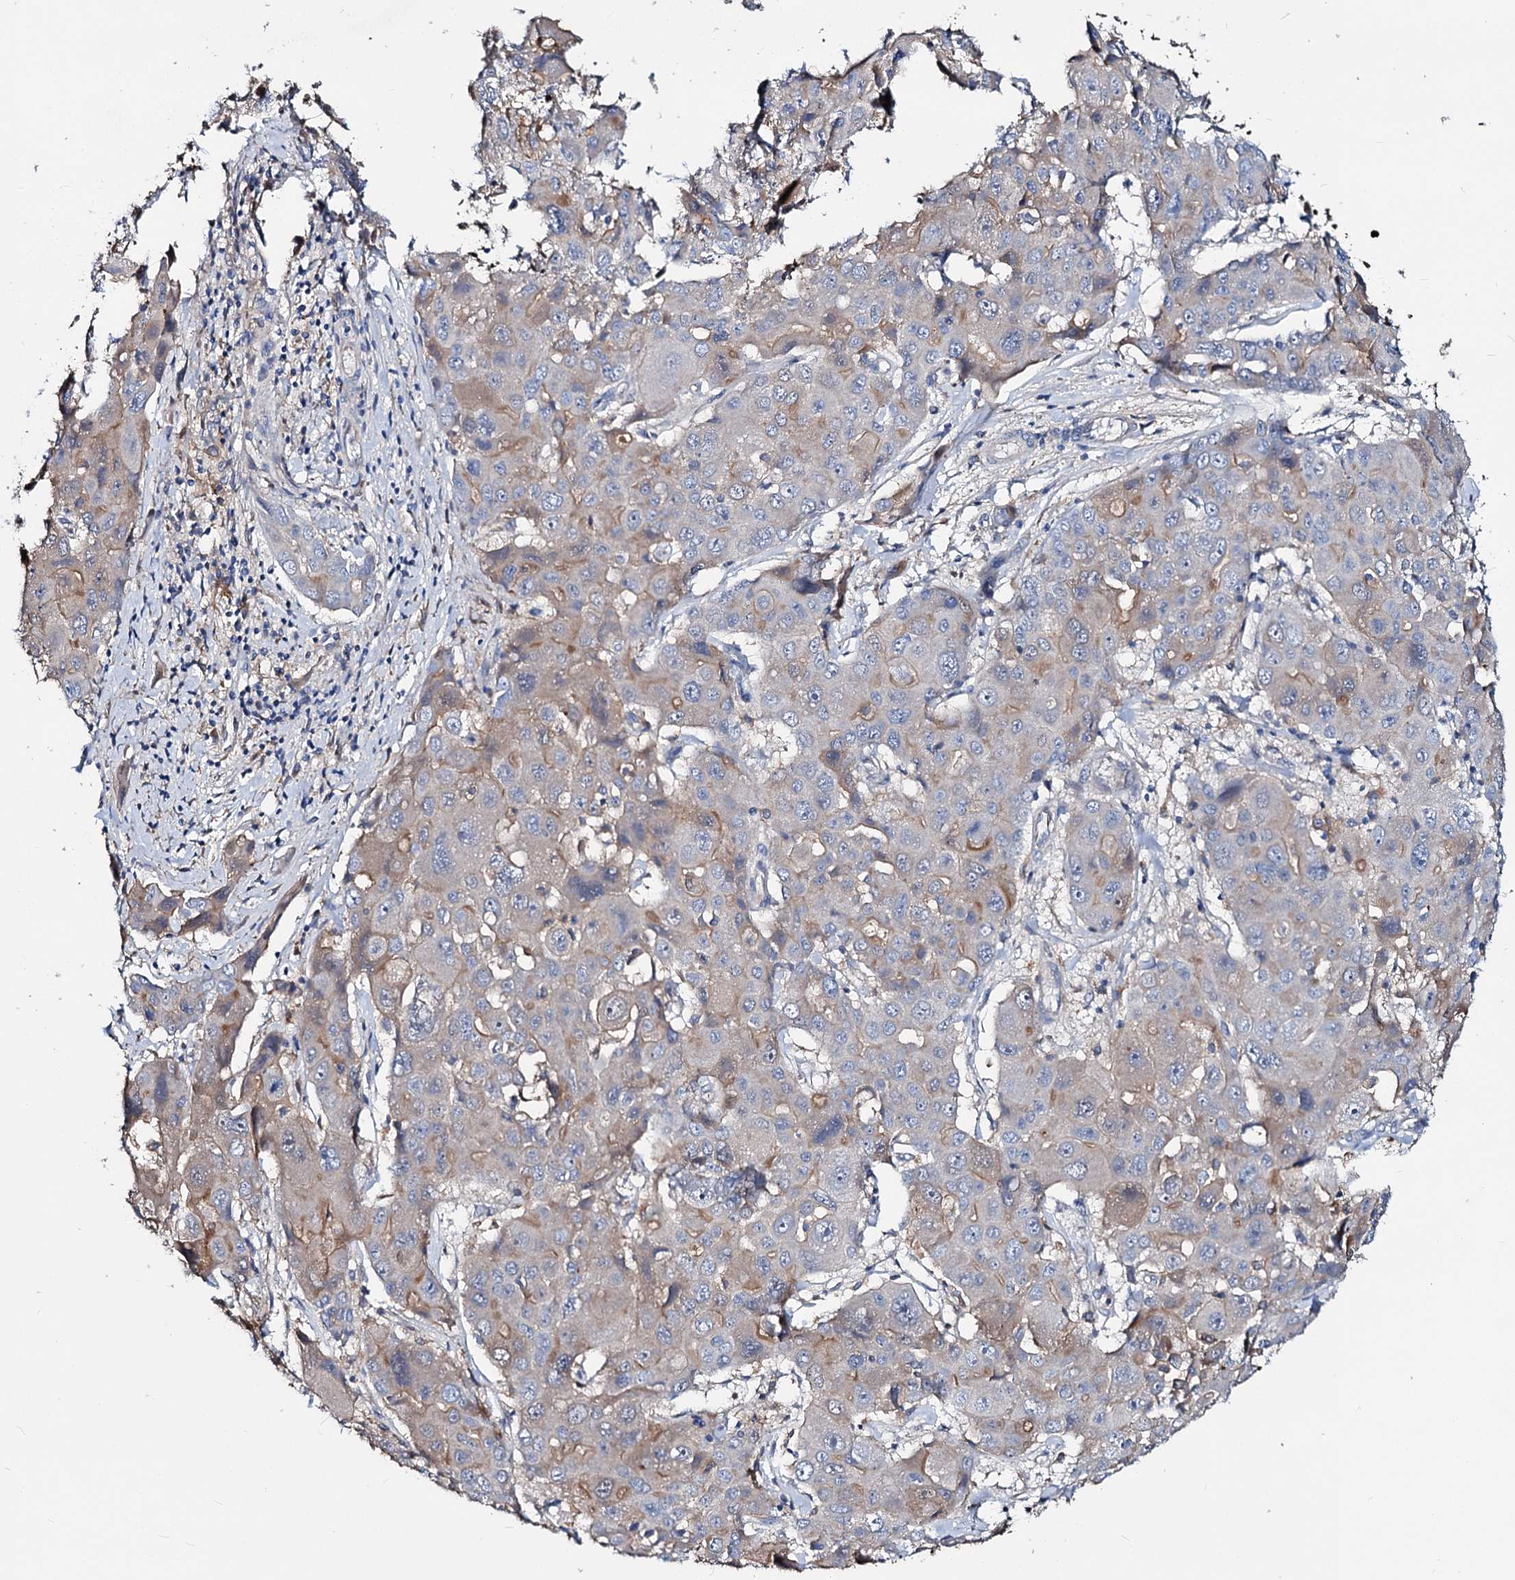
{"staining": {"intensity": "moderate", "quantity": "<25%", "location": "cytoplasmic/membranous"}, "tissue": "liver cancer", "cell_type": "Tumor cells", "image_type": "cancer", "snomed": [{"axis": "morphology", "description": "Cholangiocarcinoma"}, {"axis": "topography", "description": "Liver"}], "caption": "An immunohistochemistry photomicrograph of neoplastic tissue is shown. Protein staining in brown highlights moderate cytoplasmic/membranous positivity in cholangiocarcinoma (liver) within tumor cells.", "gene": "ACY3", "patient": {"sex": "male", "age": 67}}